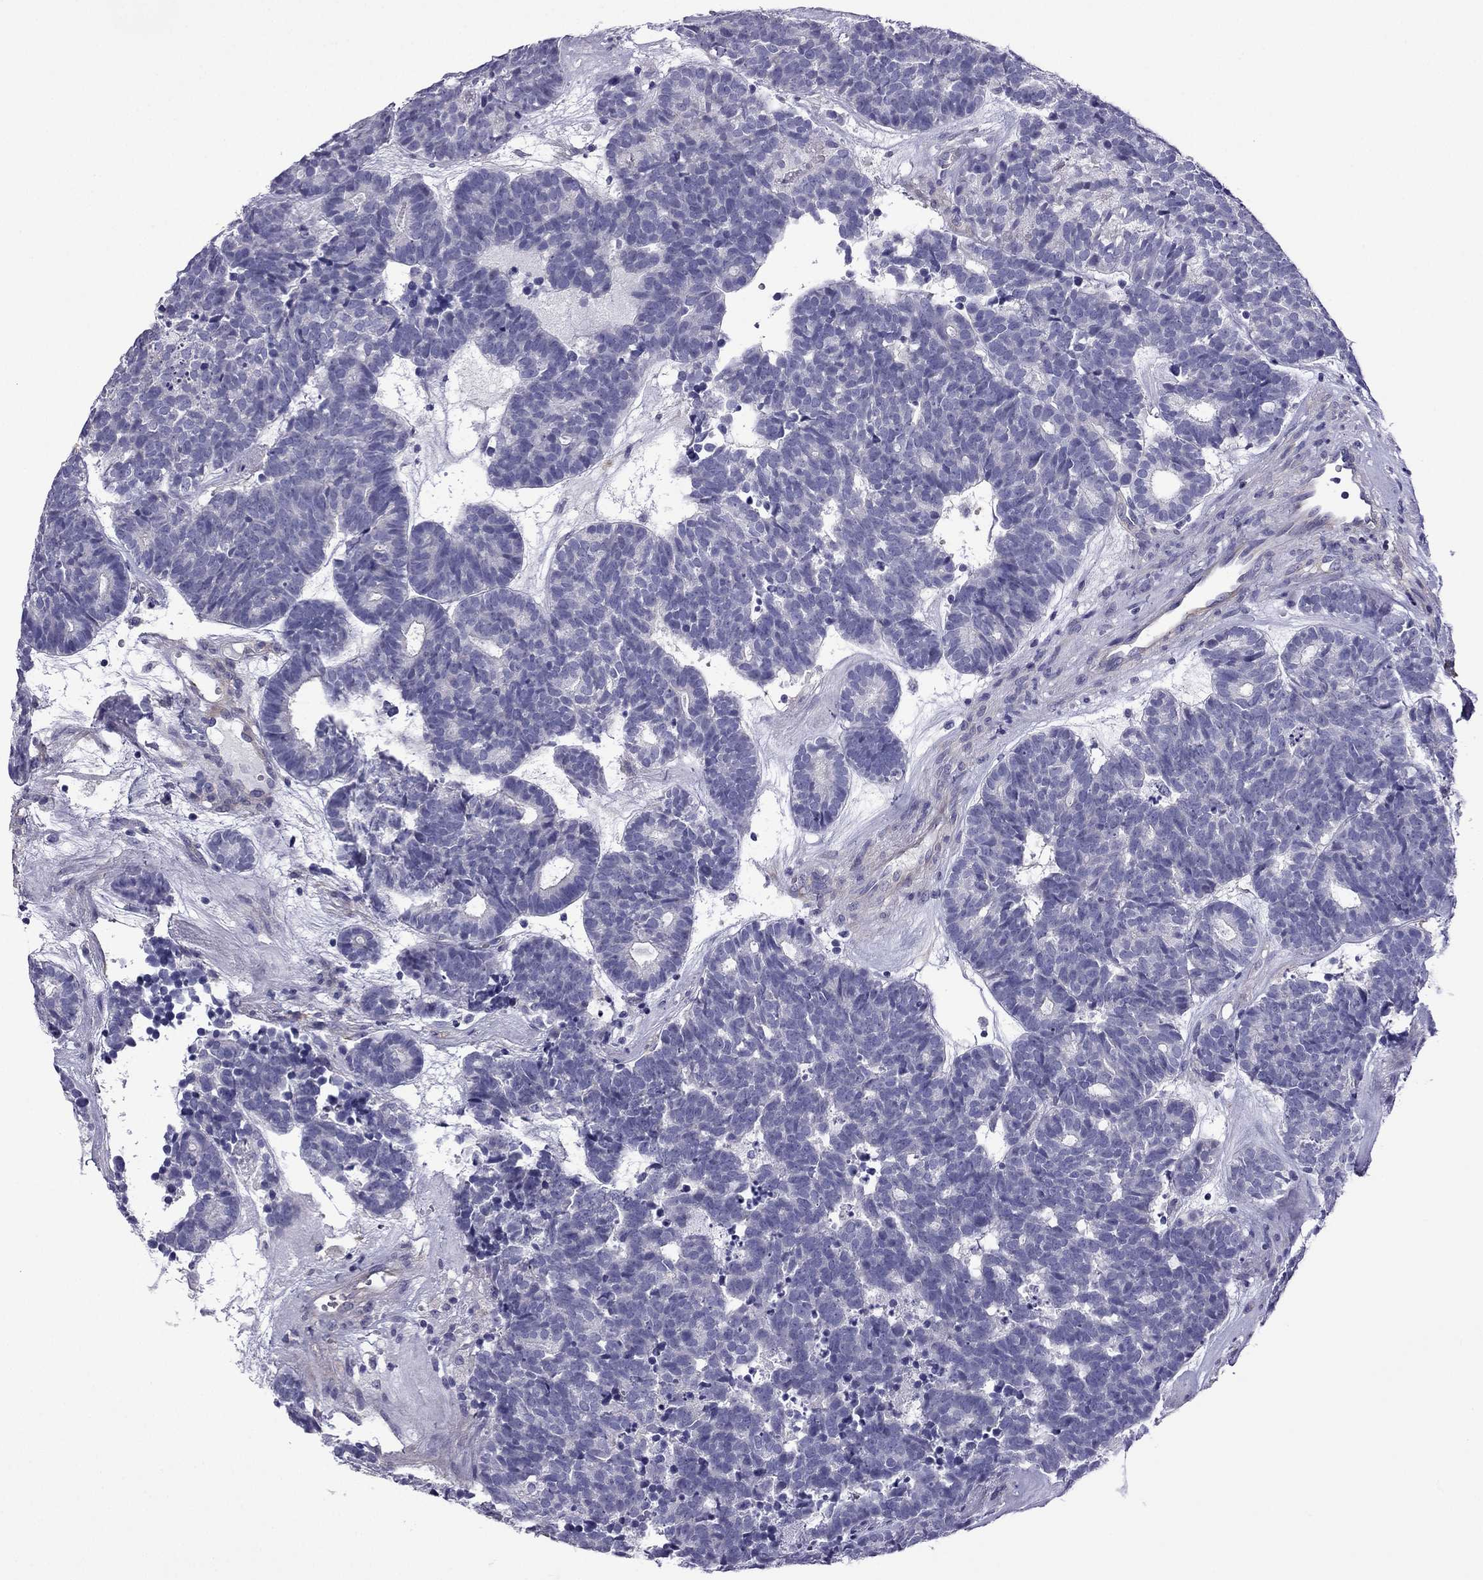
{"staining": {"intensity": "negative", "quantity": "none", "location": "none"}, "tissue": "head and neck cancer", "cell_type": "Tumor cells", "image_type": "cancer", "snomed": [{"axis": "morphology", "description": "Adenocarcinoma, NOS"}, {"axis": "topography", "description": "Head-Neck"}], "caption": "DAB (3,3'-diaminobenzidine) immunohistochemical staining of human head and neck cancer shows no significant staining in tumor cells.", "gene": "GJA8", "patient": {"sex": "female", "age": 81}}